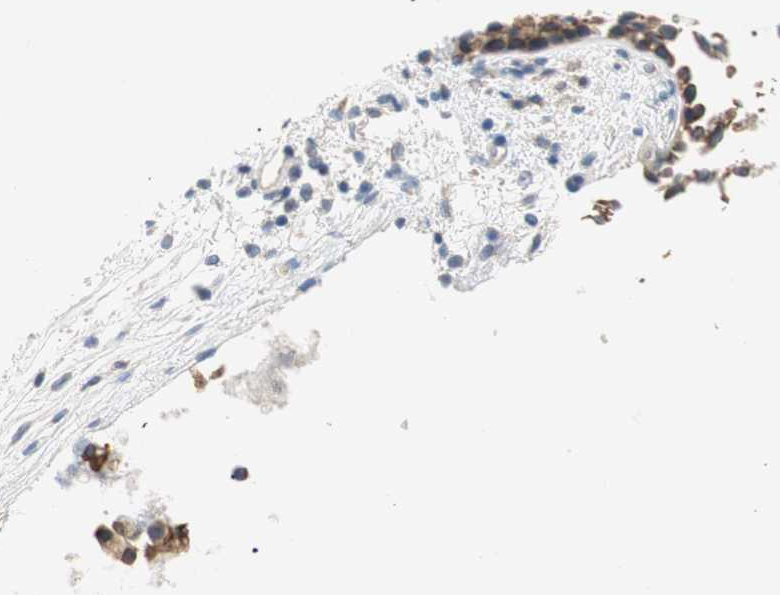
{"staining": {"intensity": "moderate", "quantity": ">75%", "location": "cytoplasmic/membranous"}, "tissue": "nasopharynx", "cell_type": "Respiratory epithelial cells", "image_type": "normal", "snomed": [{"axis": "morphology", "description": "Normal tissue, NOS"}, {"axis": "topography", "description": "Nasopharynx"}], "caption": "IHC staining of normal nasopharynx, which reveals medium levels of moderate cytoplasmic/membranous staining in about >75% of respiratory epithelial cells indicating moderate cytoplasmic/membranous protein expression. The staining was performed using DAB (brown) for protein detection and nuclei were counterstained in hematoxylin (blue).", "gene": "FADS2", "patient": {"sex": "male", "age": 21}}